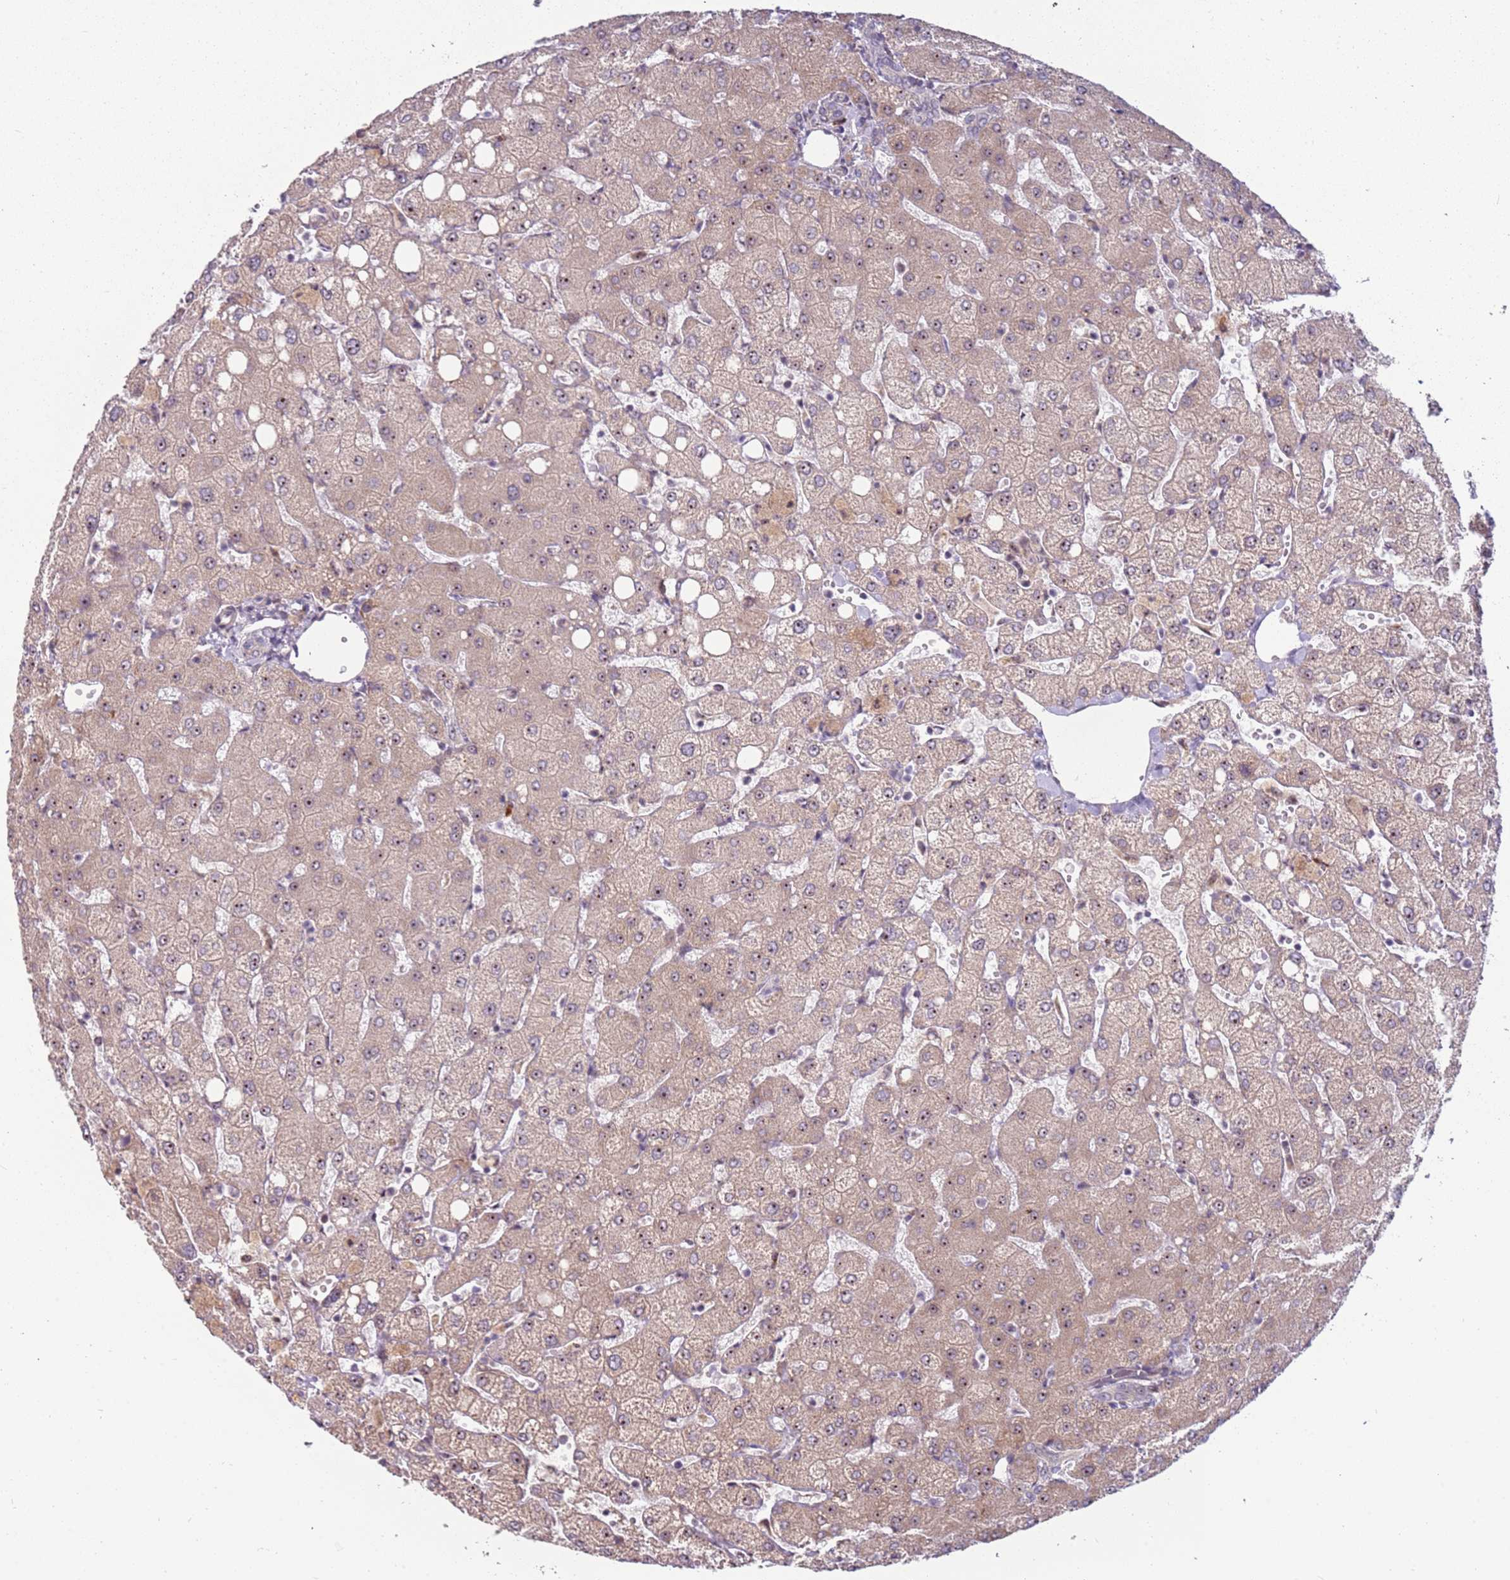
{"staining": {"intensity": "negative", "quantity": "none", "location": "none"}, "tissue": "liver", "cell_type": "Cholangiocytes", "image_type": "normal", "snomed": [{"axis": "morphology", "description": "Normal tissue, NOS"}, {"axis": "topography", "description": "Liver"}], "caption": "A high-resolution micrograph shows IHC staining of unremarkable liver, which displays no significant positivity in cholangiocytes.", "gene": "UCMA", "patient": {"sex": "female", "age": 54}}